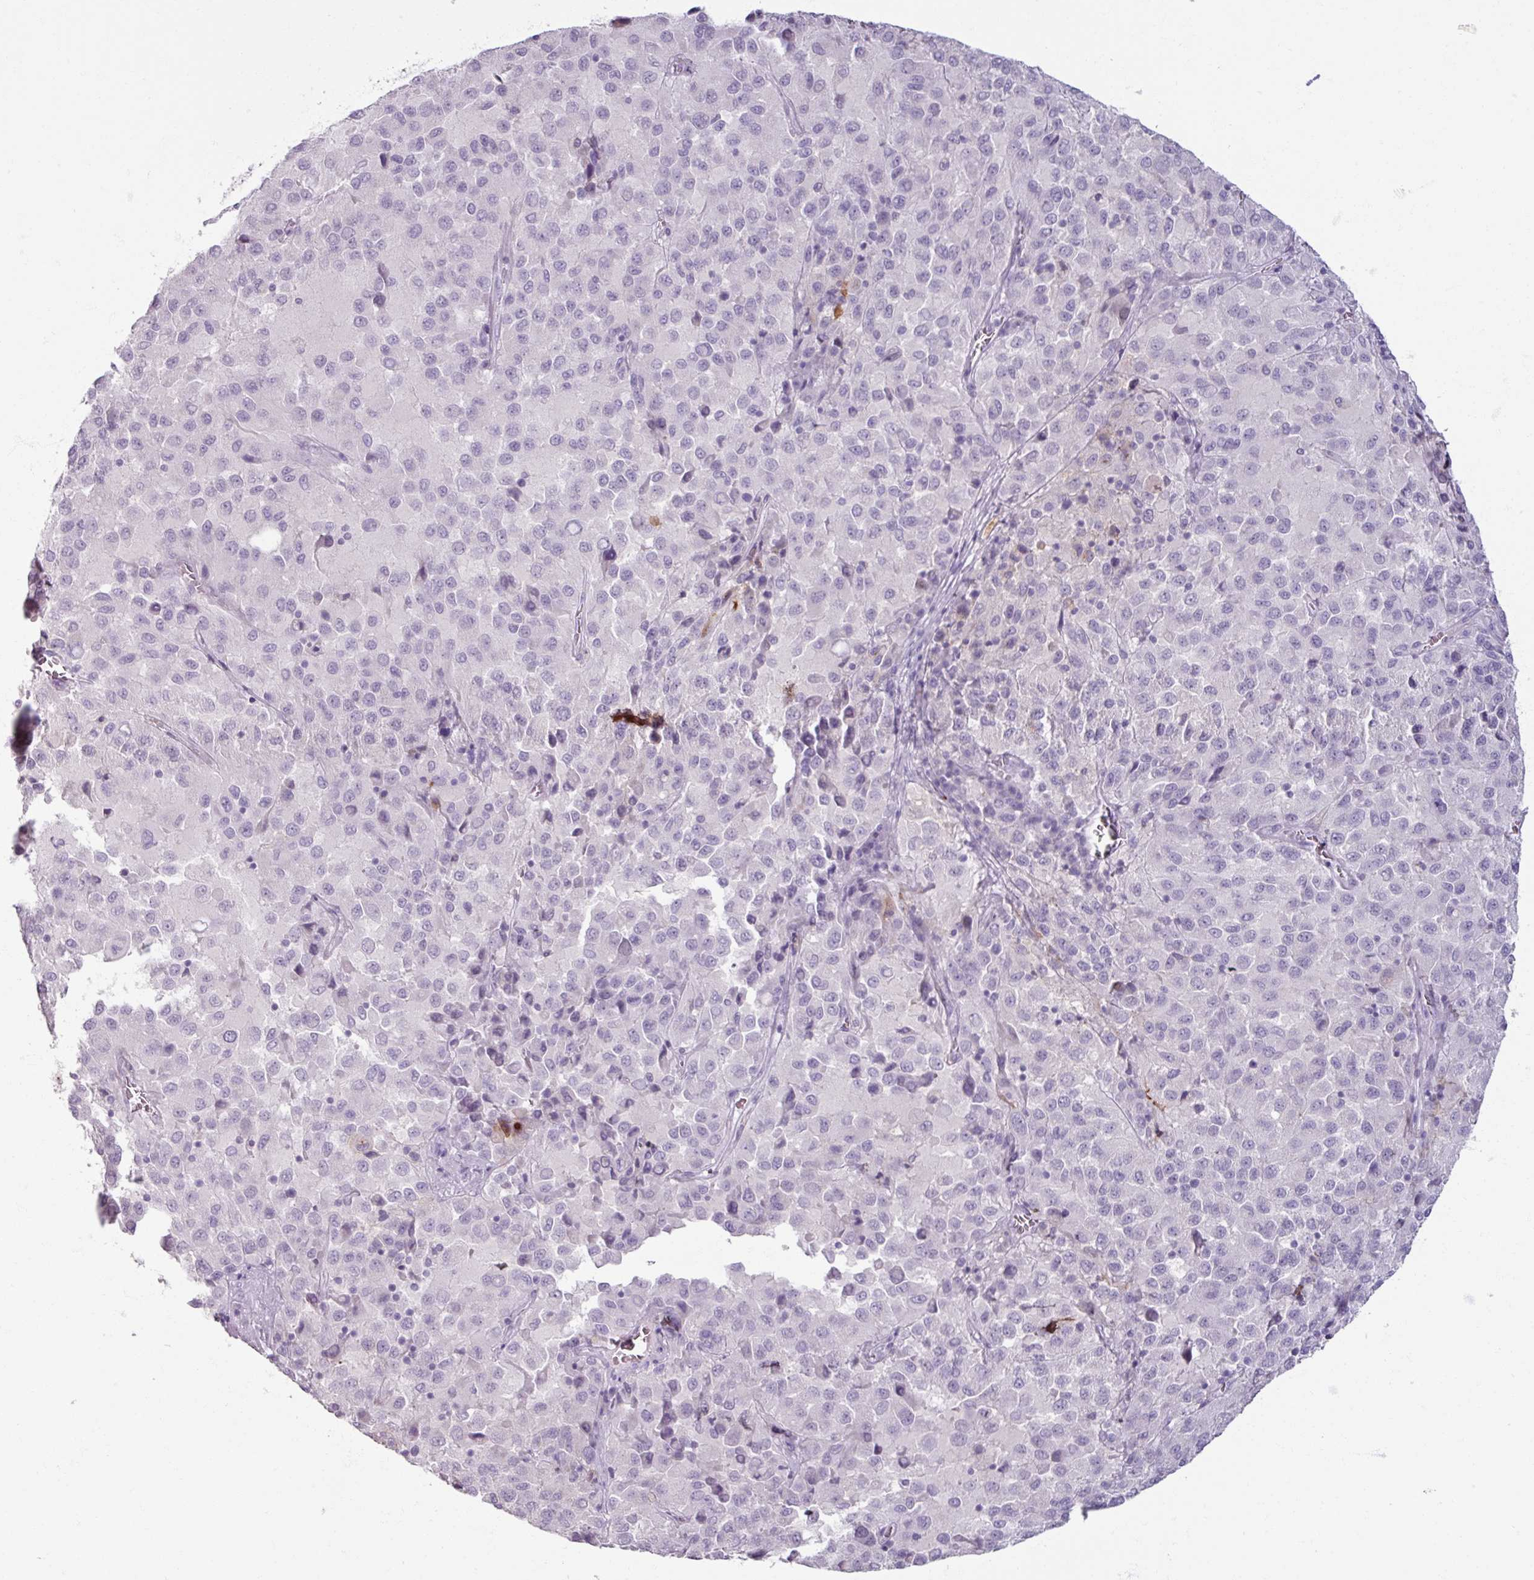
{"staining": {"intensity": "negative", "quantity": "none", "location": "none"}, "tissue": "melanoma", "cell_type": "Tumor cells", "image_type": "cancer", "snomed": [{"axis": "morphology", "description": "Malignant melanoma, Metastatic site"}, {"axis": "topography", "description": "Lung"}], "caption": "The IHC photomicrograph has no significant positivity in tumor cells of malignant melanoma (metastatic site) tissue.", "gene": "SLC27A5", "patient": {"sex": "male", "age": 64}}